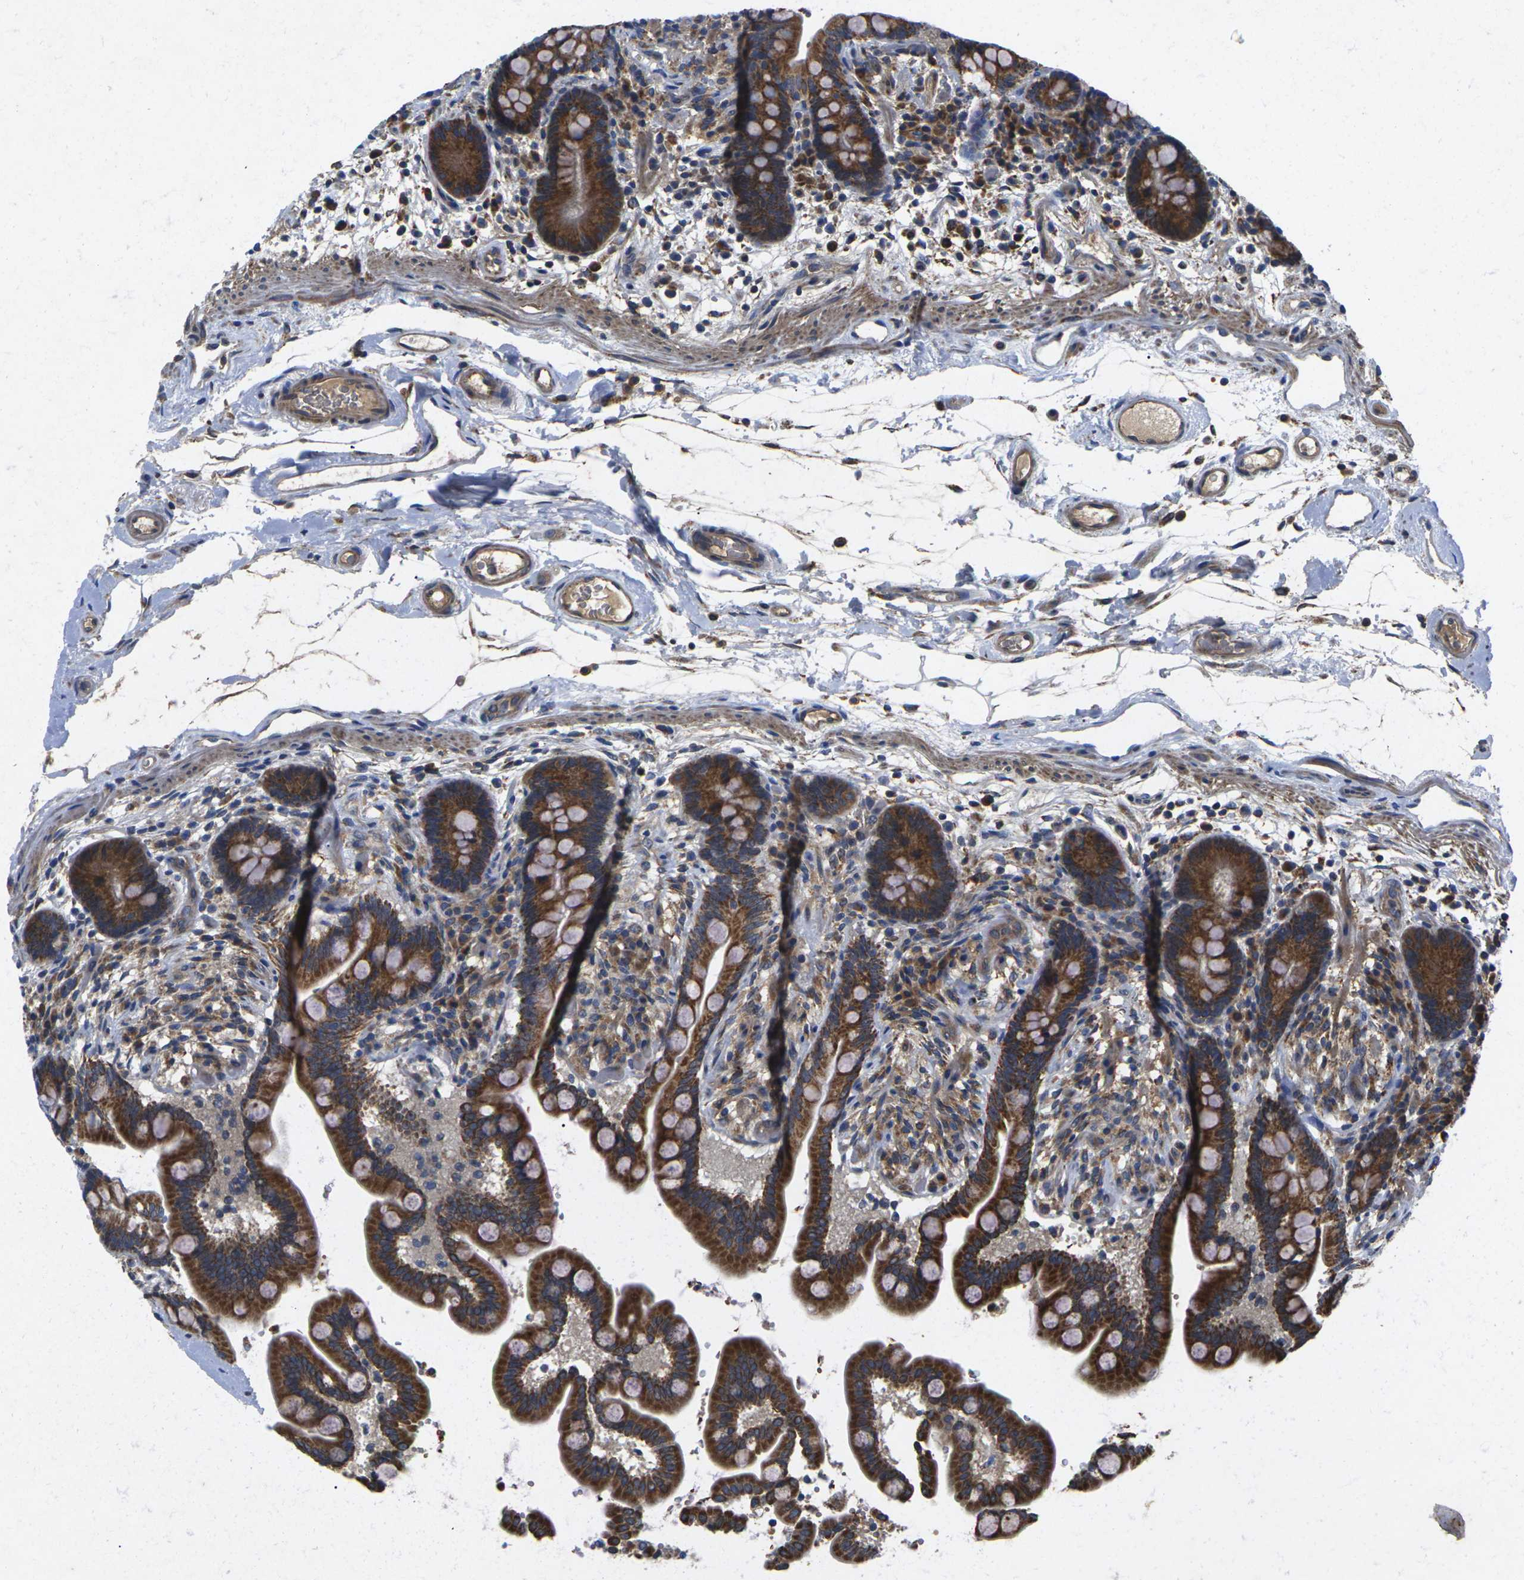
{"staining": {"intensity": "moderate", "quantity": ">75%", "location": "cytoplasmic/membranous"}, "tissue": "colon", "cell_type": "Endothelial cells", "image_type": "normal", "snomed": [{"axis": "morphology", "description": "Normal tissue, NOS"}, {"axis": "topography", "description": "Colon"}], "caption": "This is an image of IHC staining of unremarkable colon, which shows moderate expression in the cytoplasmic/membranous of endothelial cells.", "gene": "KIF1B", "patient": {"sex": "male", "age": 73}}